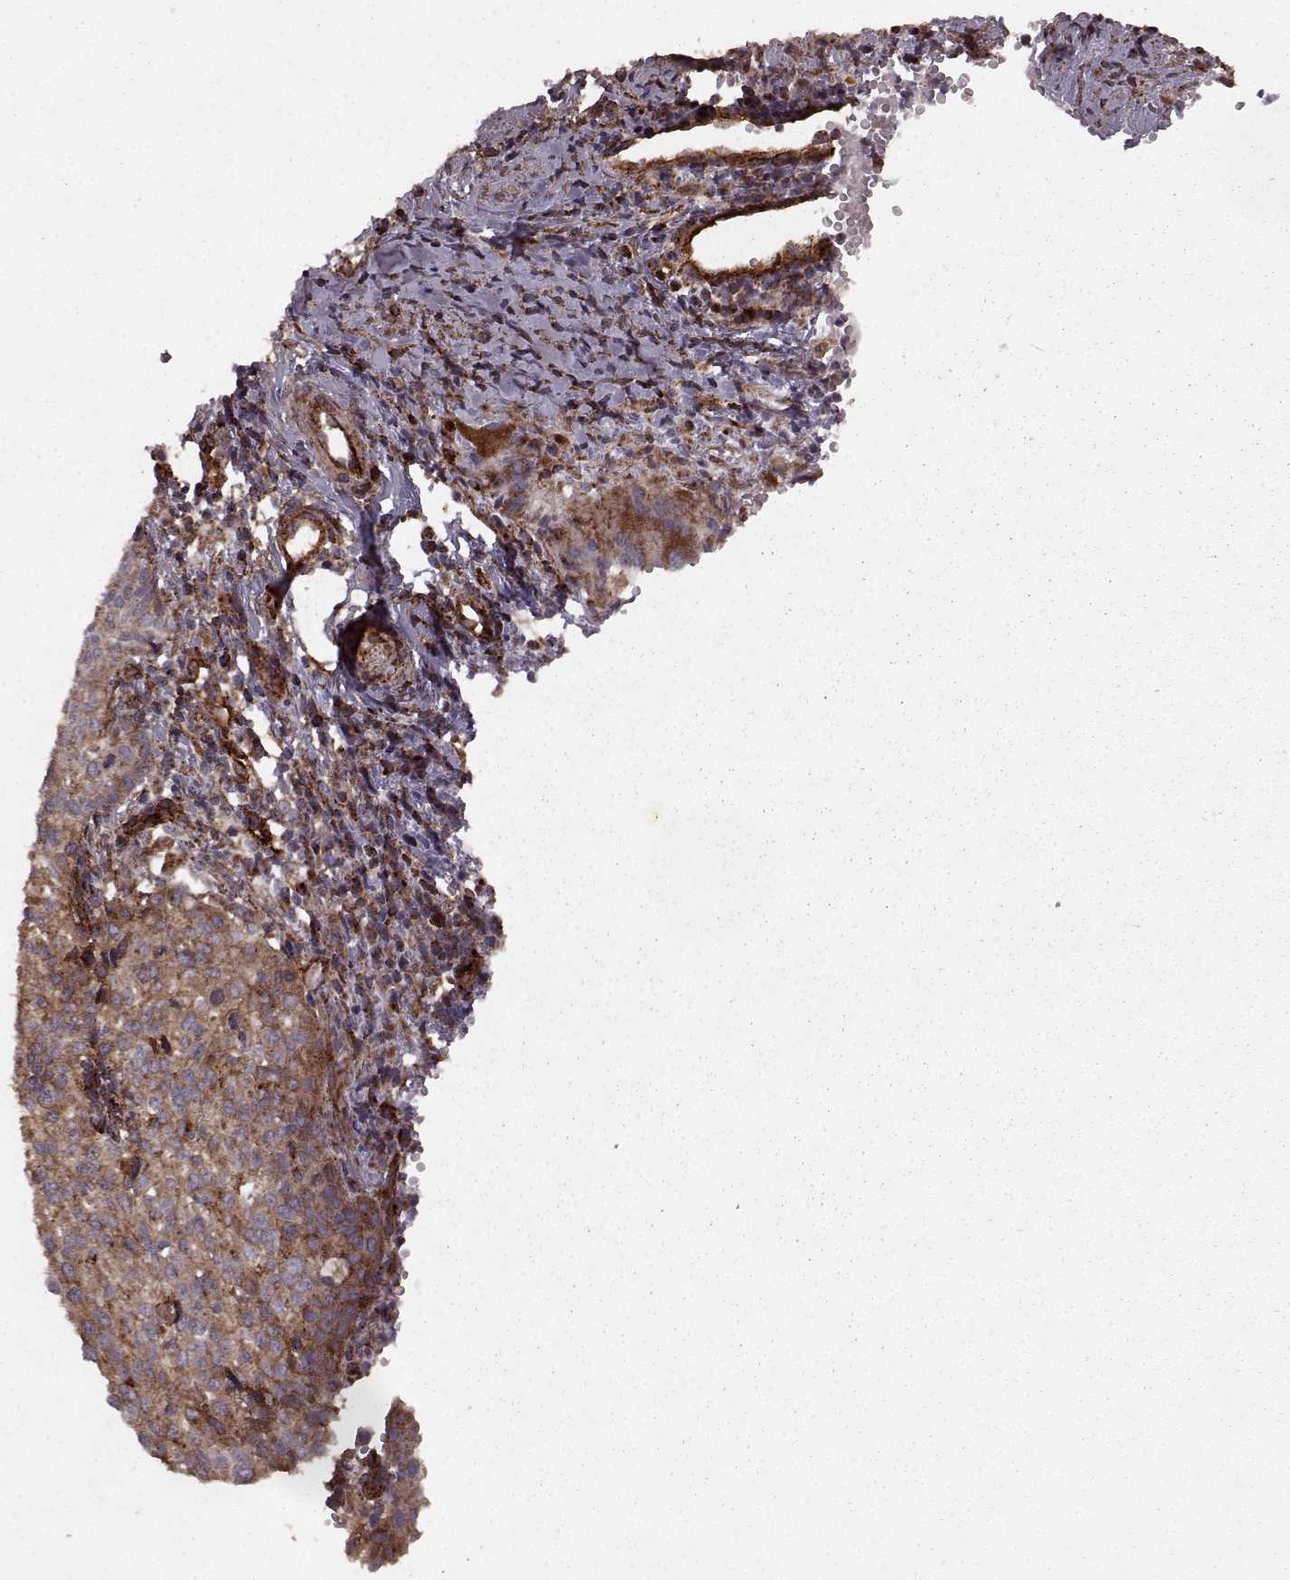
{"staining": {"intensity": "moderate", "quantity": ">75%", "location": "cytoplasmic/membranous"}, "tissue": "cervical cancer", "cell_type": "Tumor cells", "image_type": "cancer", "snomed": [{"axis": "morphology", "description": "Squamous cell carcinoma, NOS"}, {"axis": "topography", "description": "Cervix"}], "caption": "Cervical cancer stained with a protein marker displays moderate staining in tumor cells.", "gene": "FXN", "patient": {"sex": "female", "age": 38}}